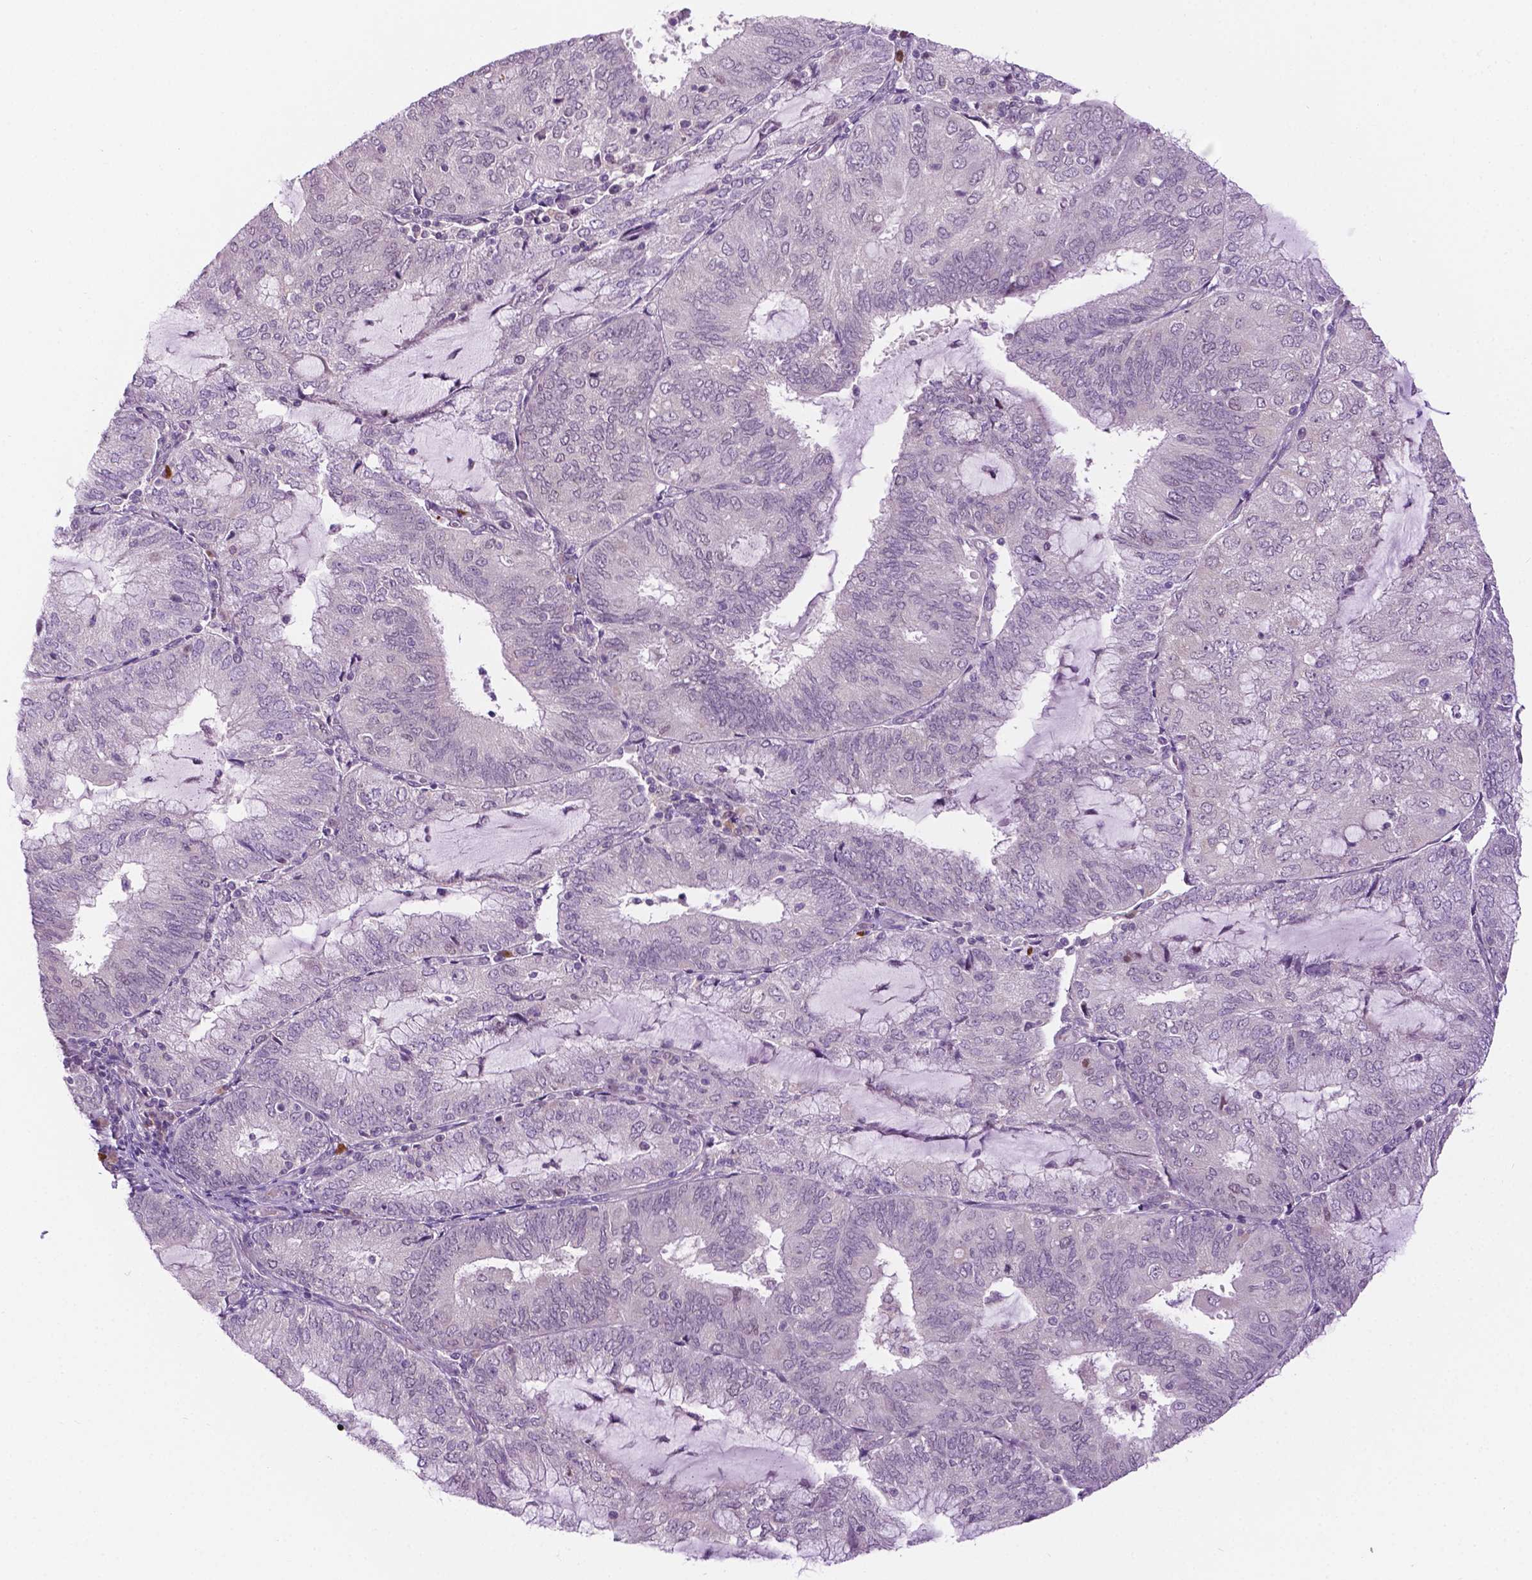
{"staining": {"intensity": "negative", "quantity": "none", "location": "none"}, "tissue": "endometrial cancer", "cell_type": "Tumor cells", "image_type": "cancer", "snomed": [{"axis": "morphology", "description": "Adenocarcinoma, NOS"}, {"axis": "topography", "description": "Endometrium"}], "caption": "Immunohistochemical staining of human endometrial cancer shows no significant expression in tumor cells.", "gene": "DENND4A", "patient": {"sex": "female", "age": 81}}